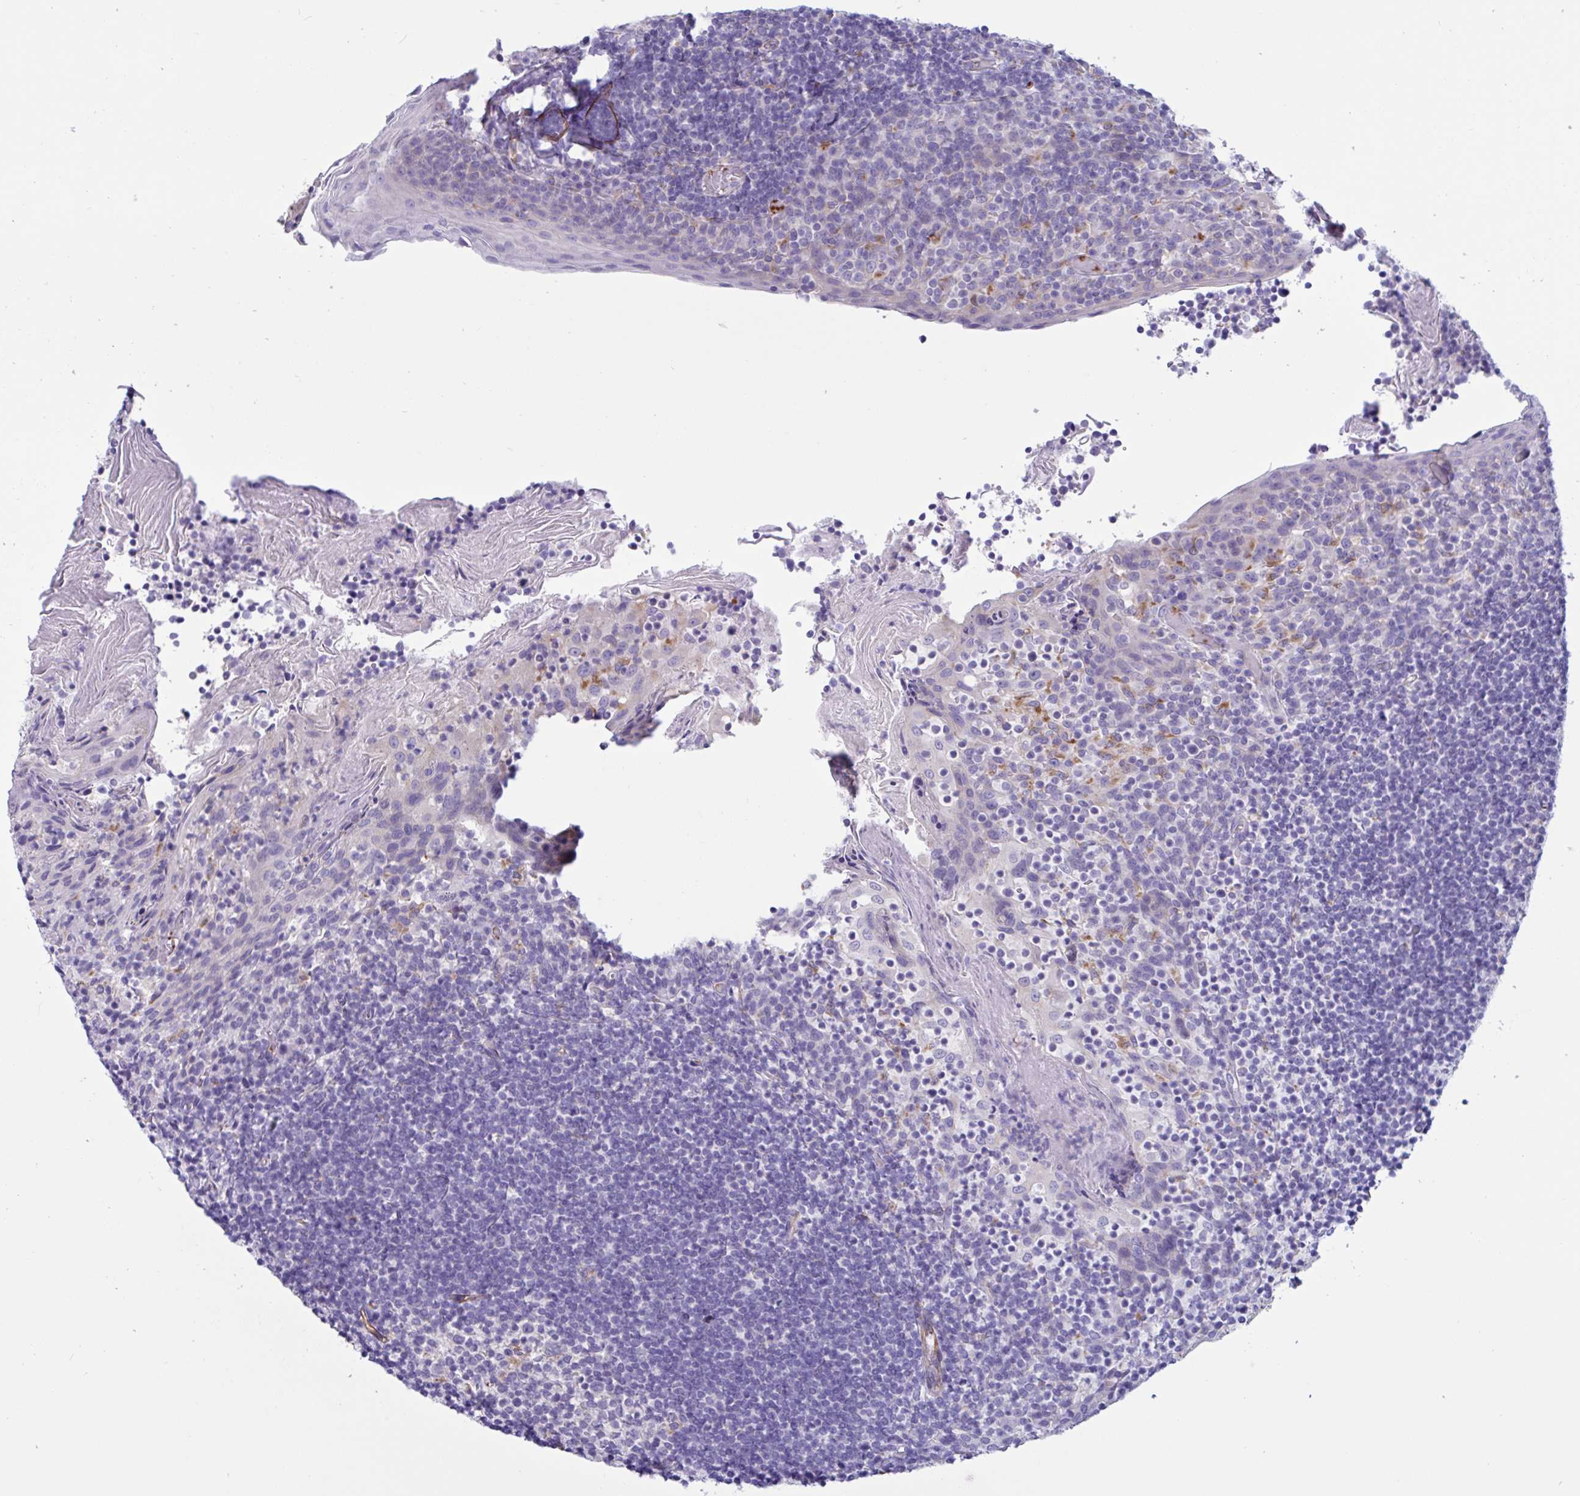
{"staining": {"intensity": "negative", "quantity": "none", "location": "none"}, "tissue": "tonsil", "cell_type": "Germinal center cells", "image_type": "normal", "snomed": [{"axis": "morphology", "description": "Normal tissue, NOS"}, {"axis": "topography", "description": "Tonsil"}], "caption": "Immunohistochemistry (IHC) photomicrograph of normal tonsil: human tonsil stained with DAB (3,3'-diaminobenzidine) exhibits no significant protein expression in germinal center cells. (Stains: DAB (3,3'-diaminobenzidine) IHC with hematoxylin counter stain, Microscopy: brightfield microscopy at high magnification).", "gene": "RPL22L1", "patient": {"sex": "female", "age": 10}}